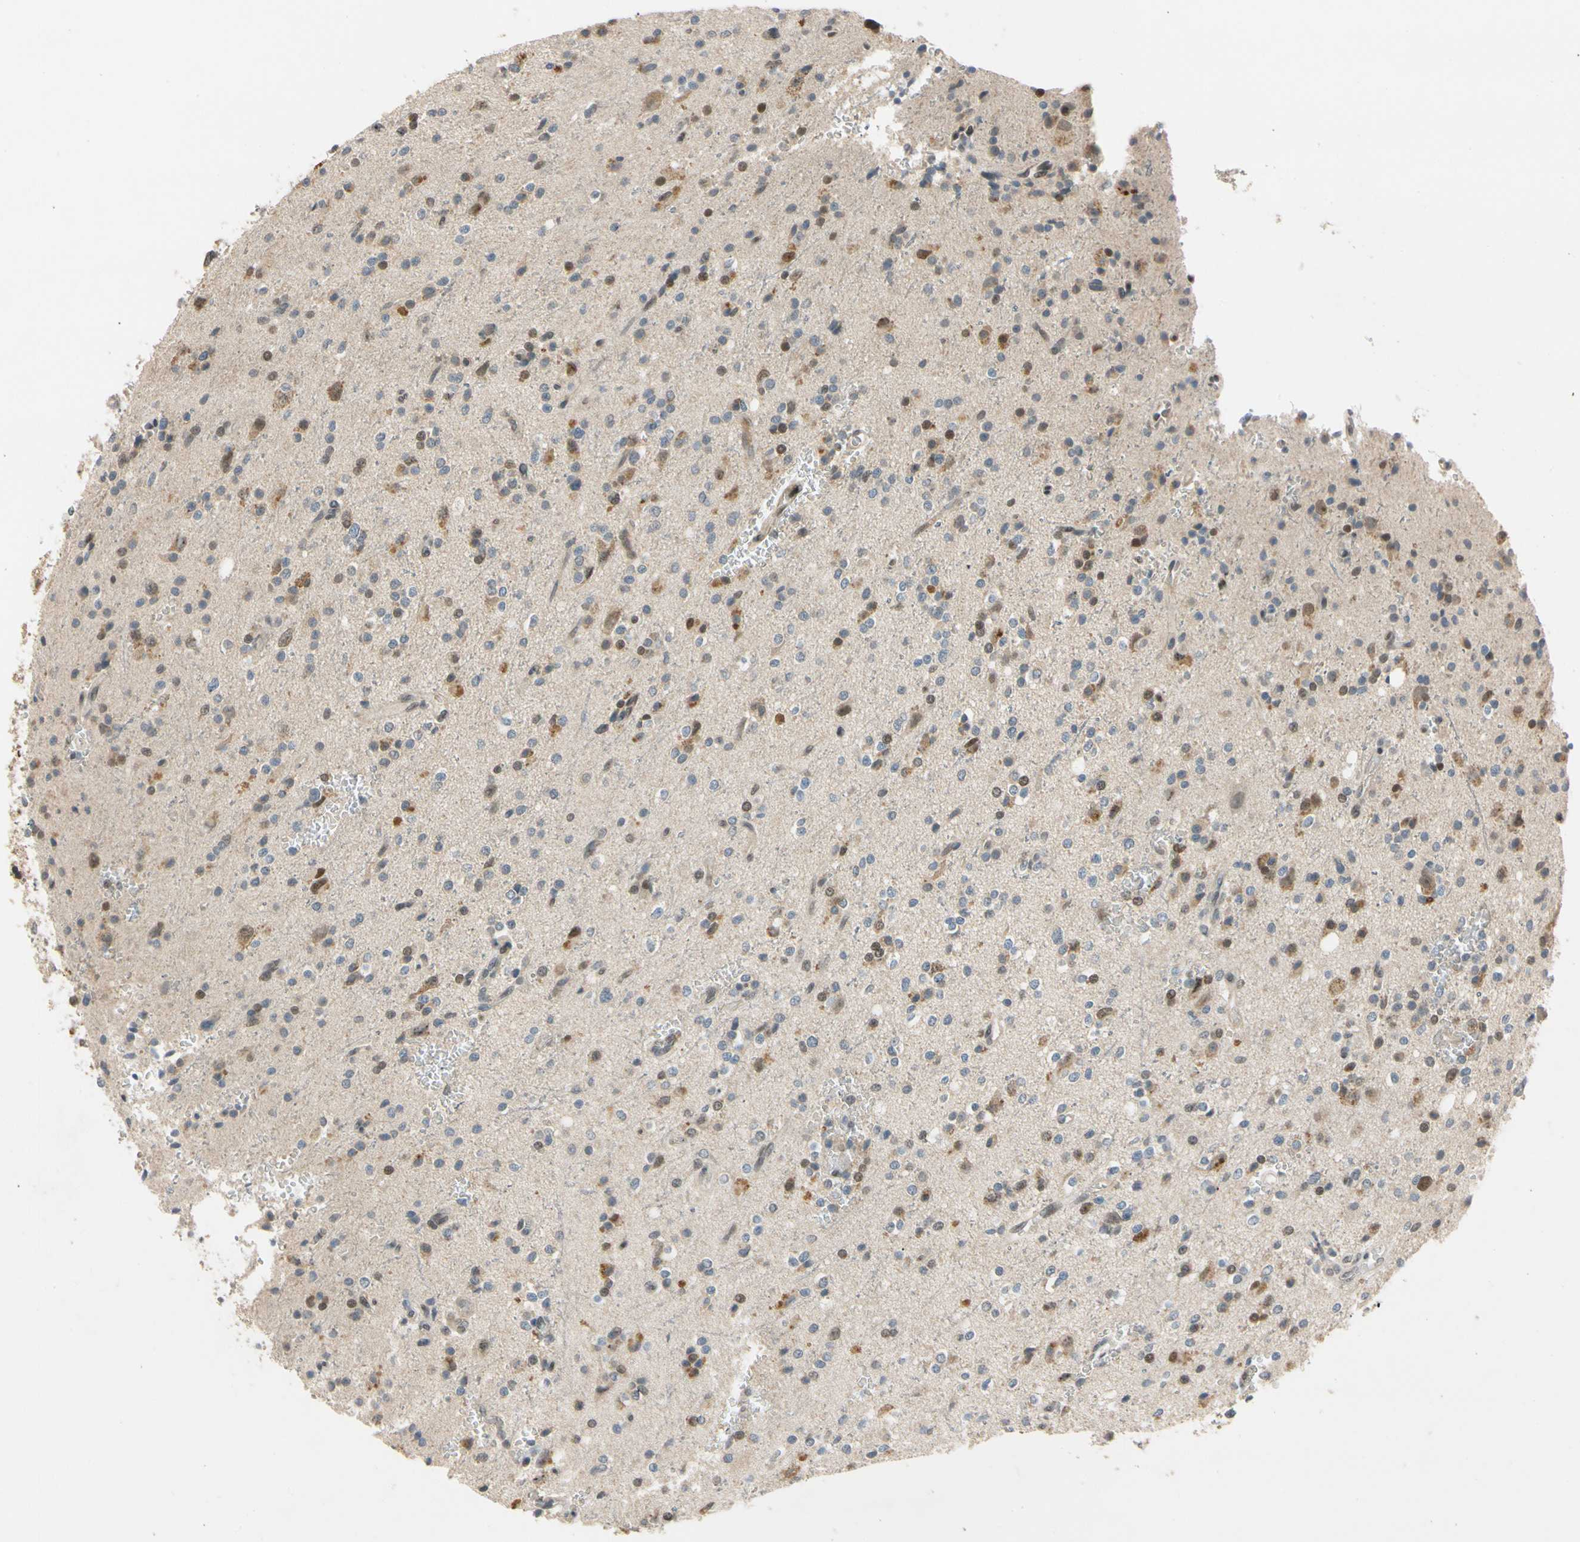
{"staining": {"intensity": "moderate", "quantity": "25%-75%", "location": "cytoplasmic/membranous,nuclear"}, "tissue": "glioma", "cell_type": "Tumor cells", "image_type": "cancer", "snomed": [{"axis": "morphology", "description": "Glioma, malignant, High grade"}, {"axis": "topography", "description": "Brain"}], "caption": "Immunohistochemistry photomicrograph of malignant glioma (high-grade) stained for a protein (brown), which reveals medium levels of moderate cytoplasmic/membranous and nuclear staining in approximately 25%-75% of tumor cells.", "gene": "RIOX2", "patient": {"sex": "male", "age": 47}}